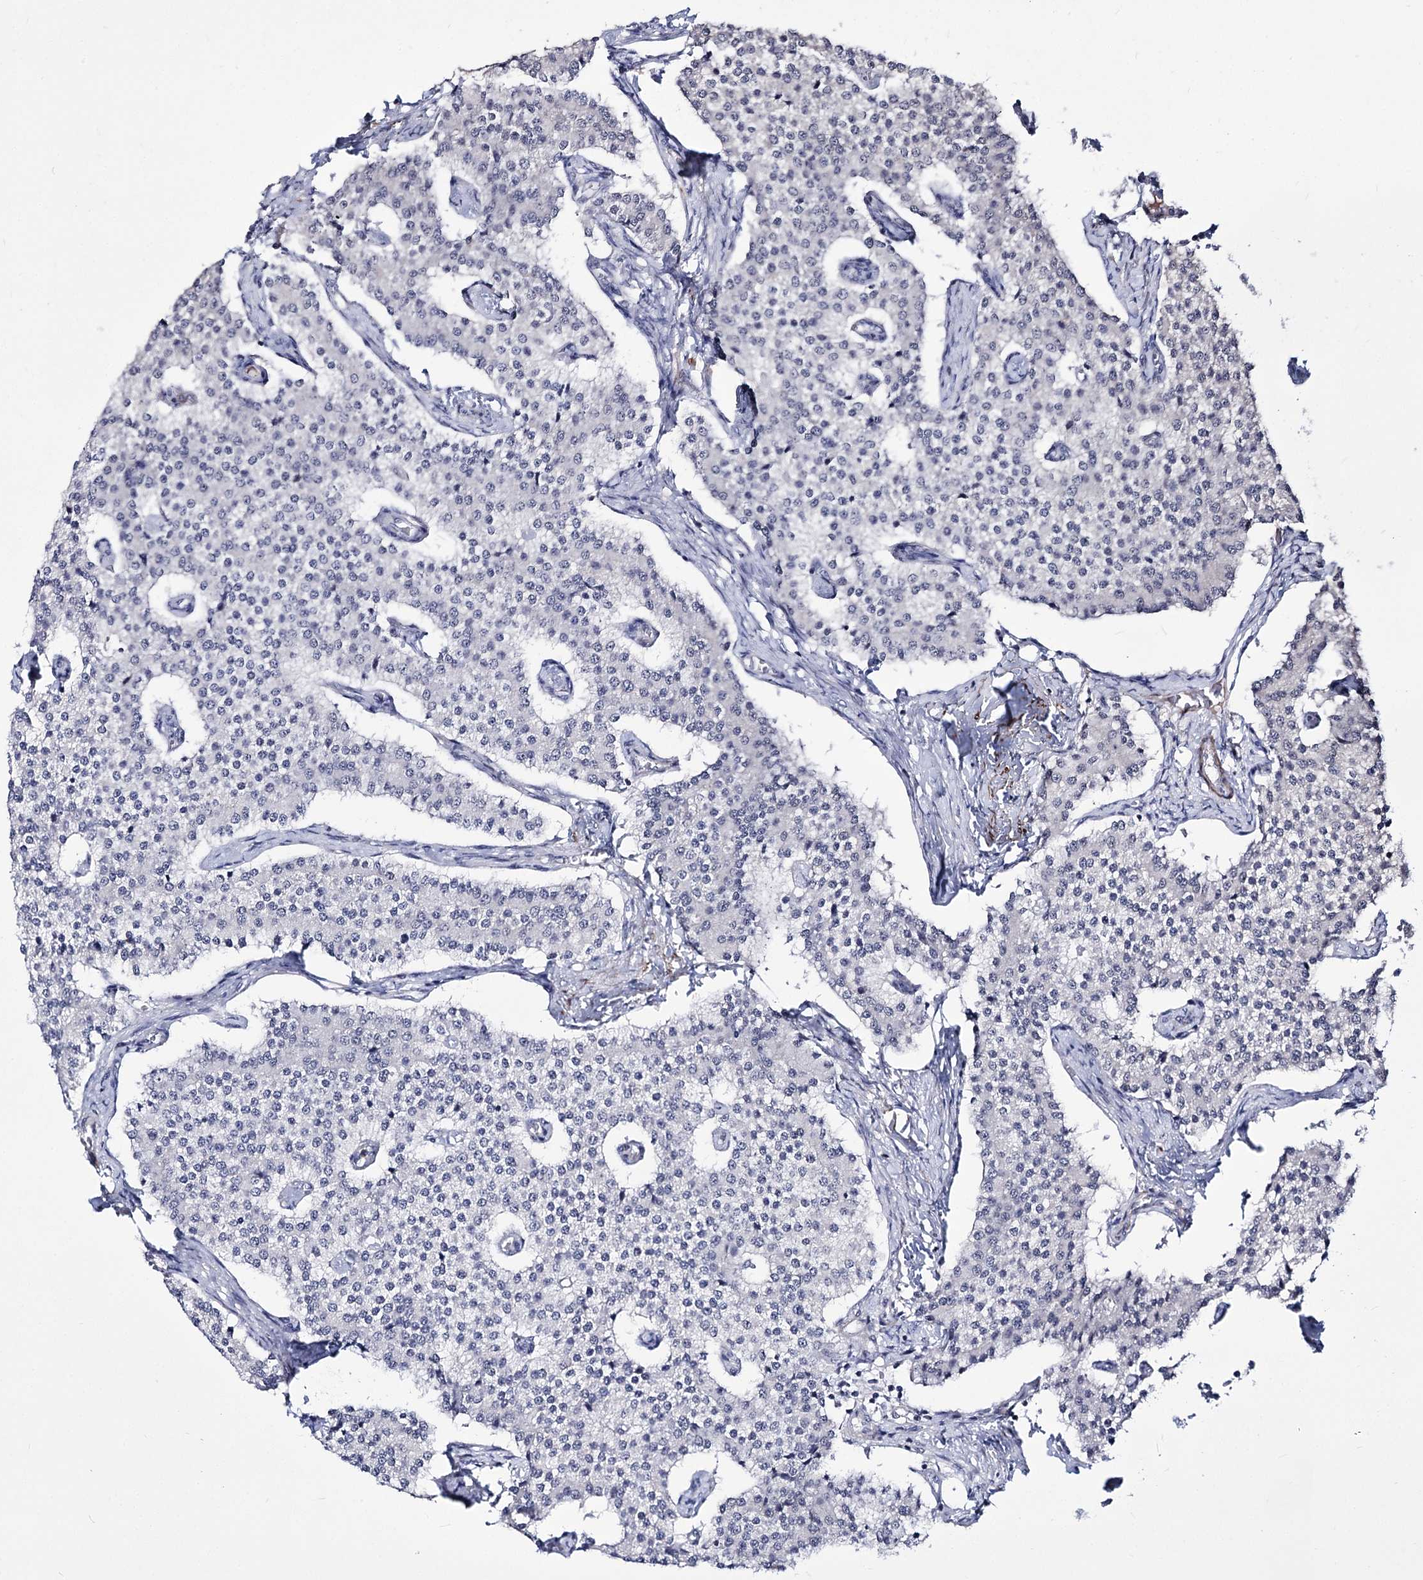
{"staining": {"intensity": "negative", "quantity": "none", "location": "none"}, "tissue": "carcinoid", "cell_type": "Tumor cells", "image_type": "cancer", "snomed": [{"axis": "morphology", "description": "Carcinoid, malignant, NOS"}, {"axis": "topography", "description": "Colon"}], "caption": "High power microscopy image of an immunohistochemistry (IHC) photomicrograph of carcinoid (malignant), revealing no significant positivity in tumor cells.", "gene": "PPRC1", "patient": {"sex": "female", "age": 52}}